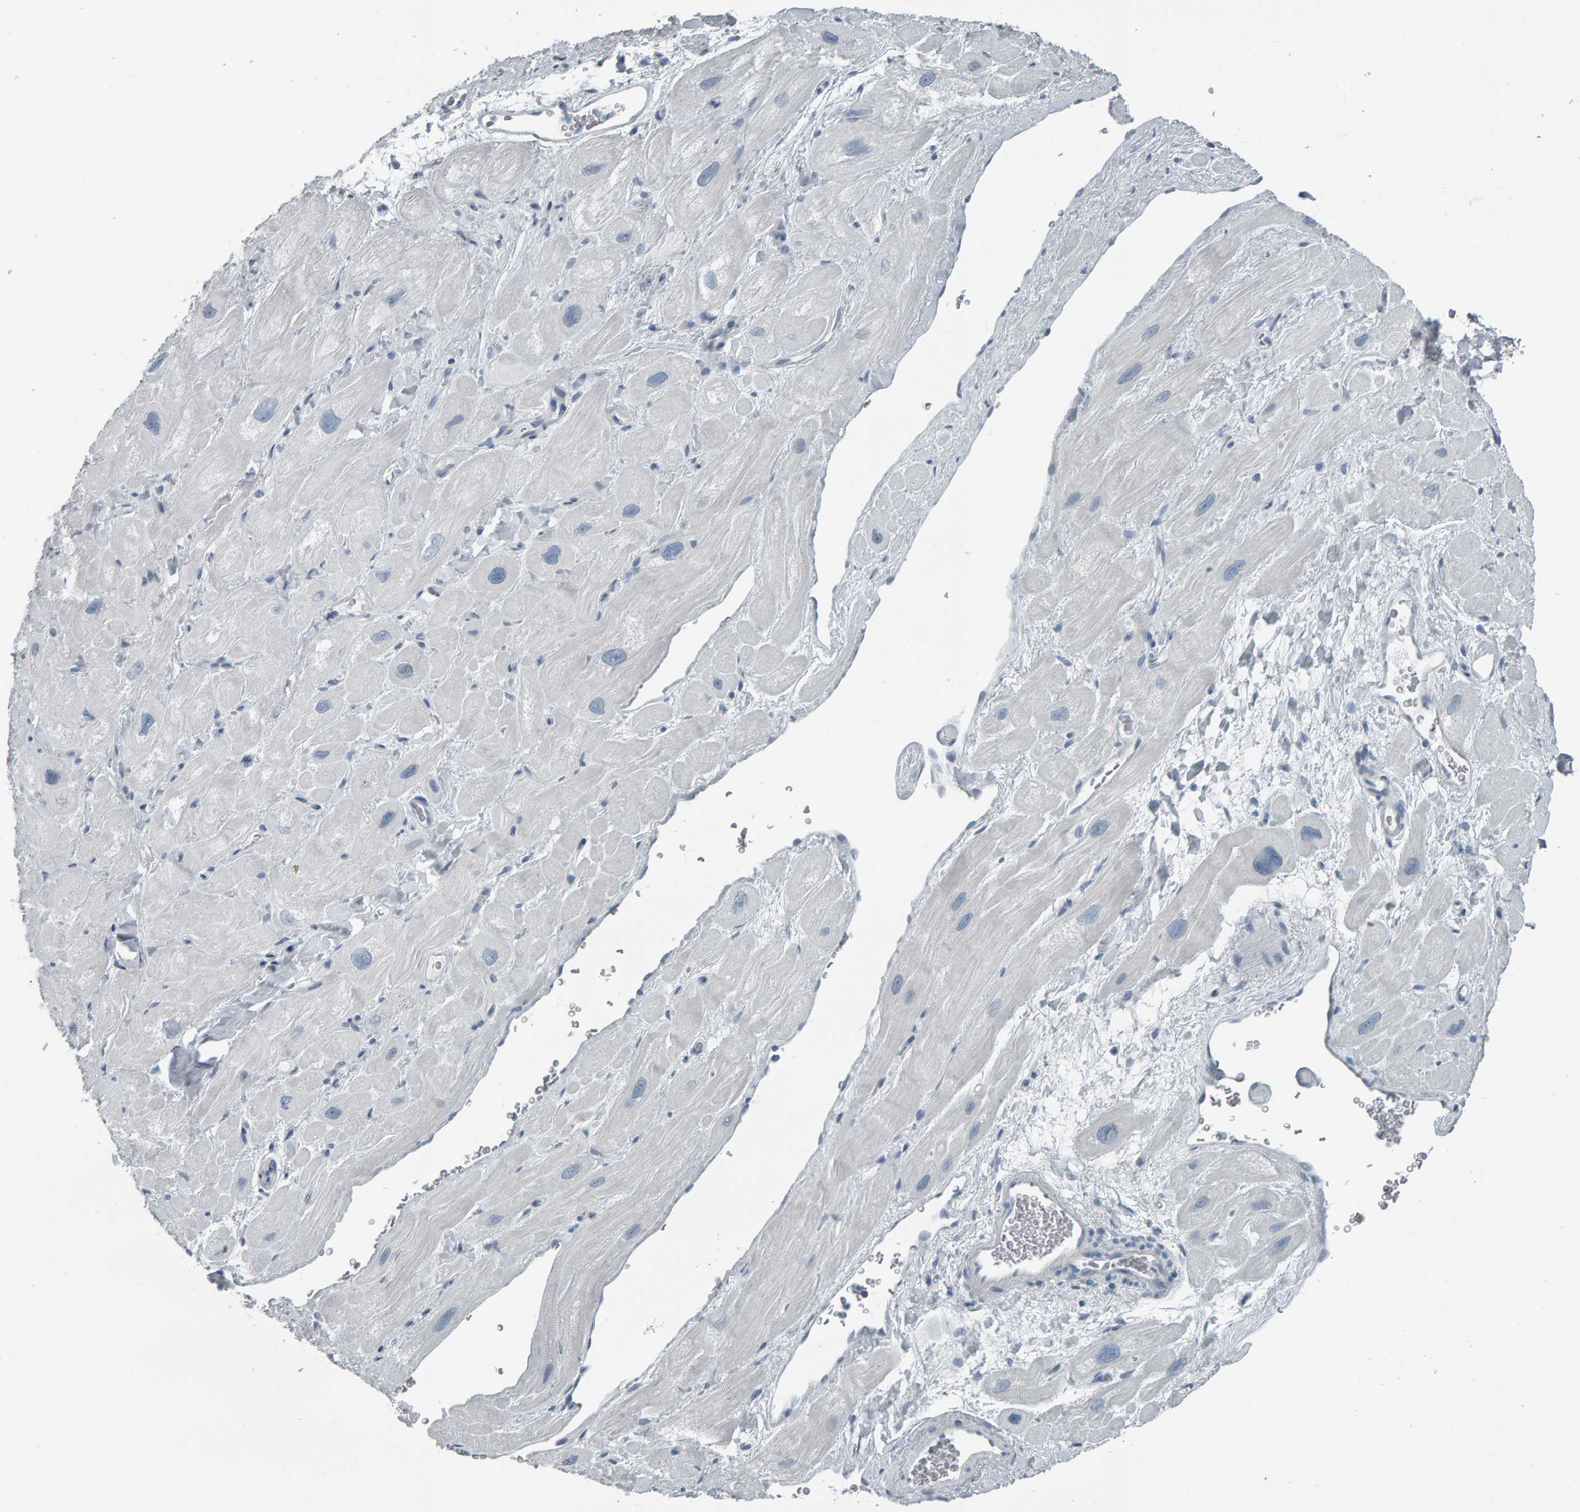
{"staining": {"intensity": "negative", "quantity": "none", "location": "none"}, "tissue": "heart muscle", "cell_type": "Cardiomyocytes", "image_type": "normal", "snomed": [{"axis": "morphology", "description": "Normal tissue, NOS"}, {"axis": "topography", "description": "Heart"}], "caption": "IHC micrograph of unremarkable heart muscle: heart muscle stained with DAB (3,3'-diaminobenzidine) exhibits no significant protein expression in cardiomyocytes. (DAB immunohistochemistry, high magnification).", "gene": "PYY", "patient": {"sex": "male", "age": 49}}